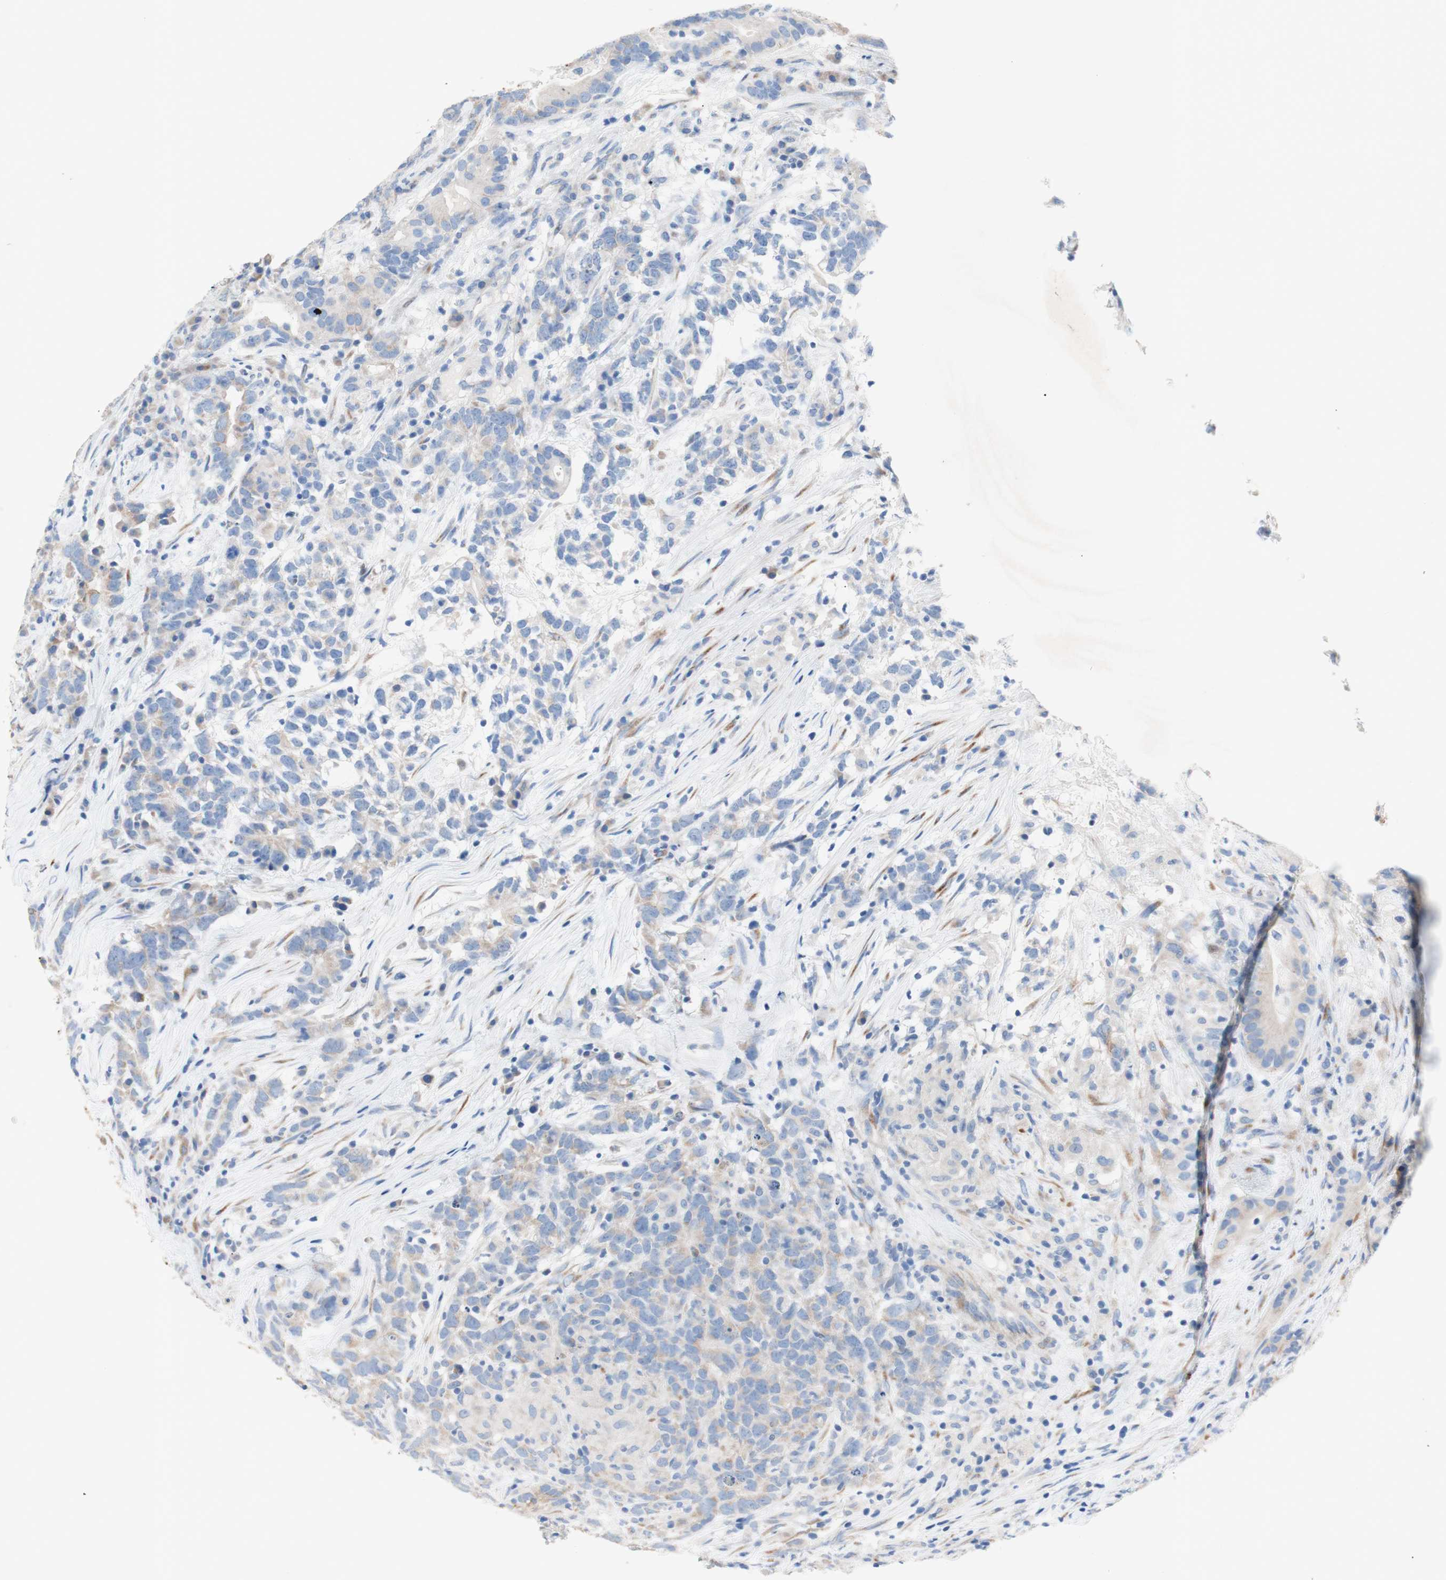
{"staining": {"intensity": "negative", "quantity": "none", "location": "none"}, "tissue": "testis cancer", "cell_type": "Tumor cells", "image_type": "cancer", "snomed": [{"axis": "morphology", "description": "Carcinoma, Embryonal, NOS"}, {"axis": "topography", "description": "Testis"}], "caption": "Photomicrograph shows no protein expression in tumor cells of testis embryonal carcinoma tissue.", "gene": "TMIGD2", "patient": {"sex": "male", "age": 26}}